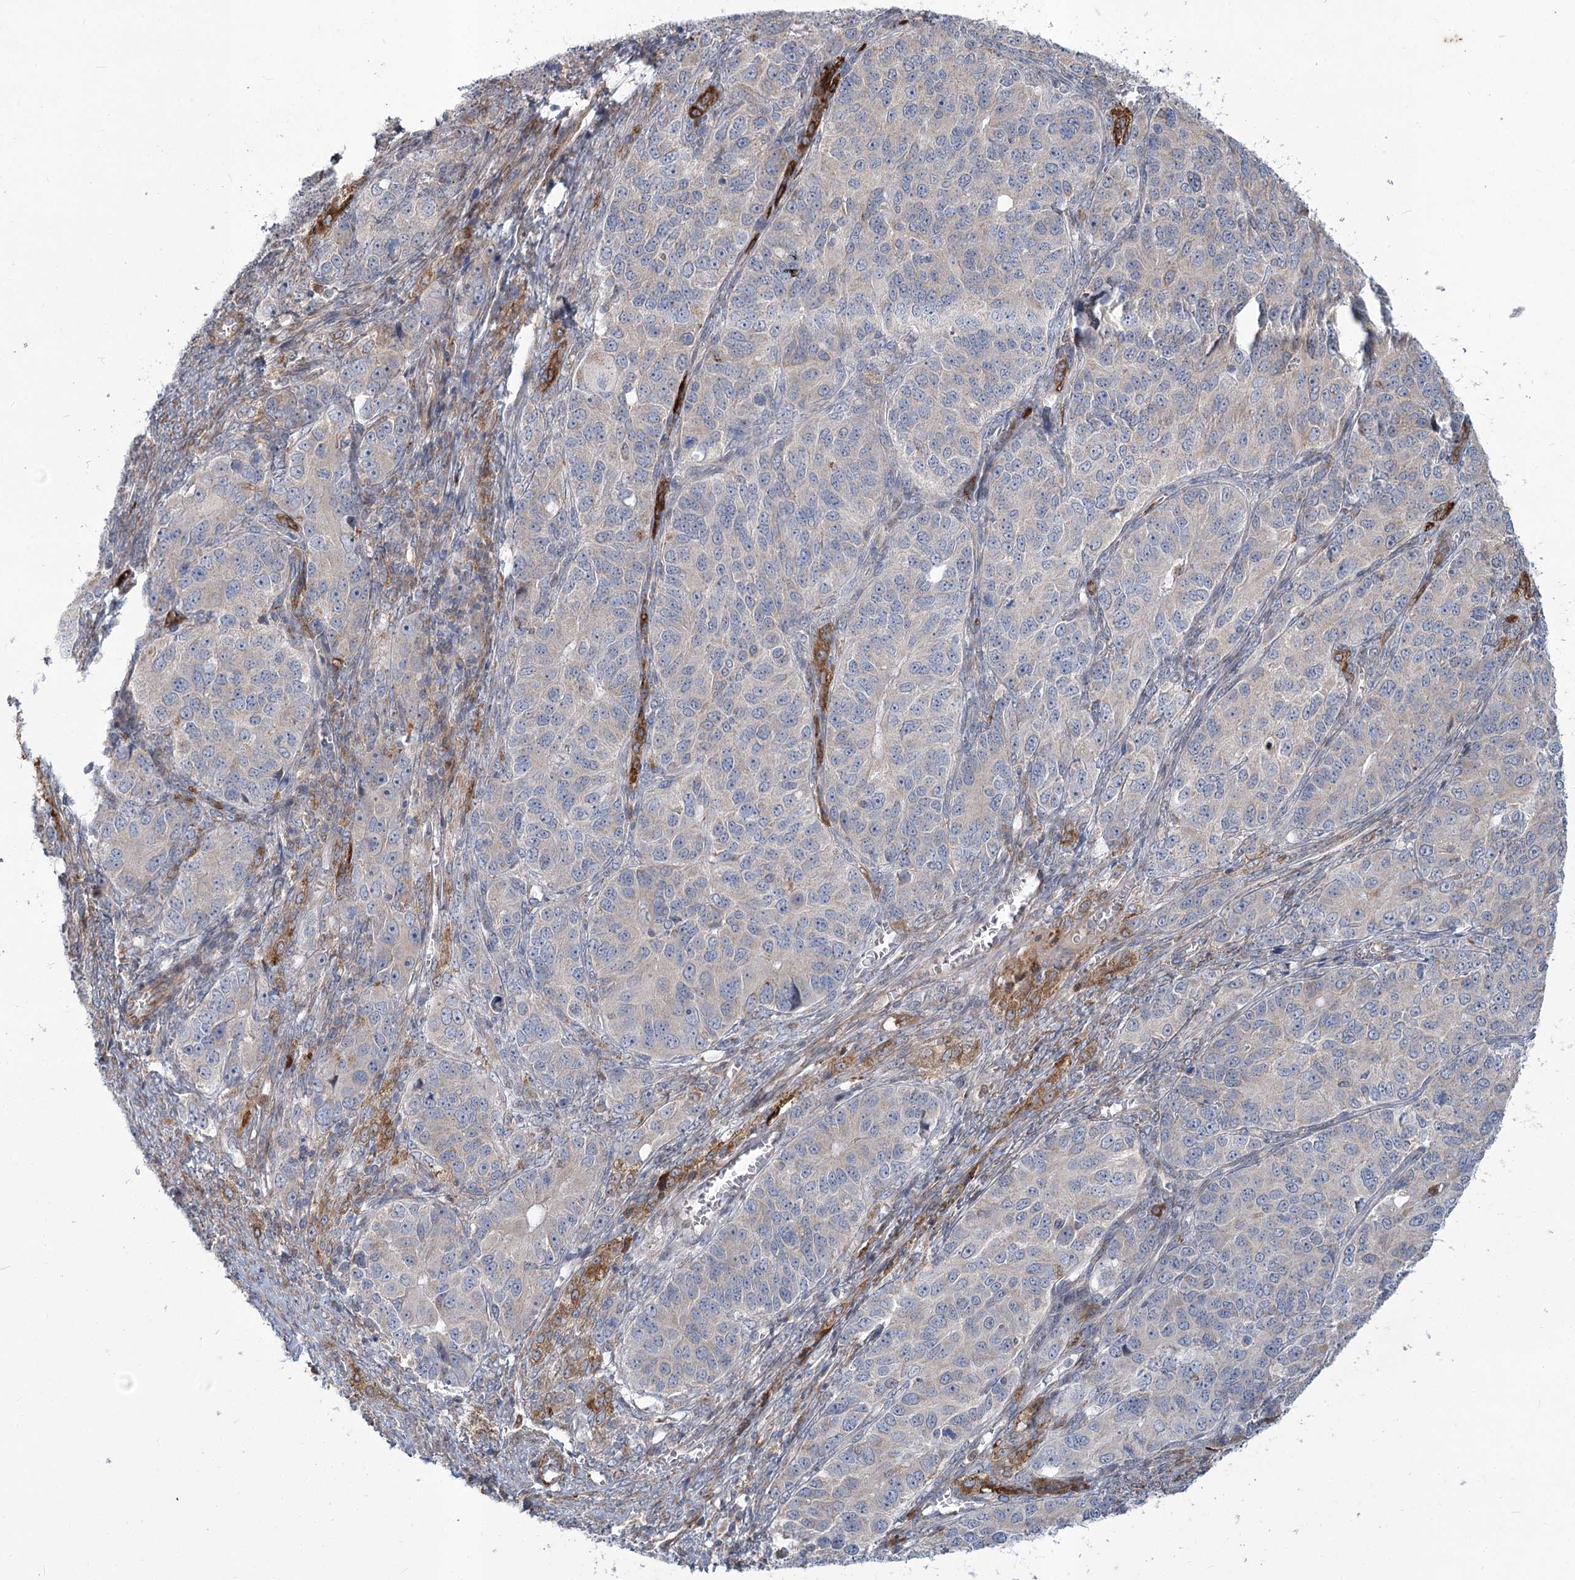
{"staining": {"intensity": "negative", "quantity": "none", "location": "none"}, "tissue": "ovarian cancer", "cell_type": "Tumor cells", "image_type": "cancer", "snomed": [{"axis": "morphology", "description": "Carcinoma, endometroid"}, {"axis": "topography", "description": "Ovary"}], "caption": "Micrograph shows no significant protein staining in tumor cells of ovarian cancer.", "gene": "MTG1", "patient": {"sex": "female", "age": 51}}